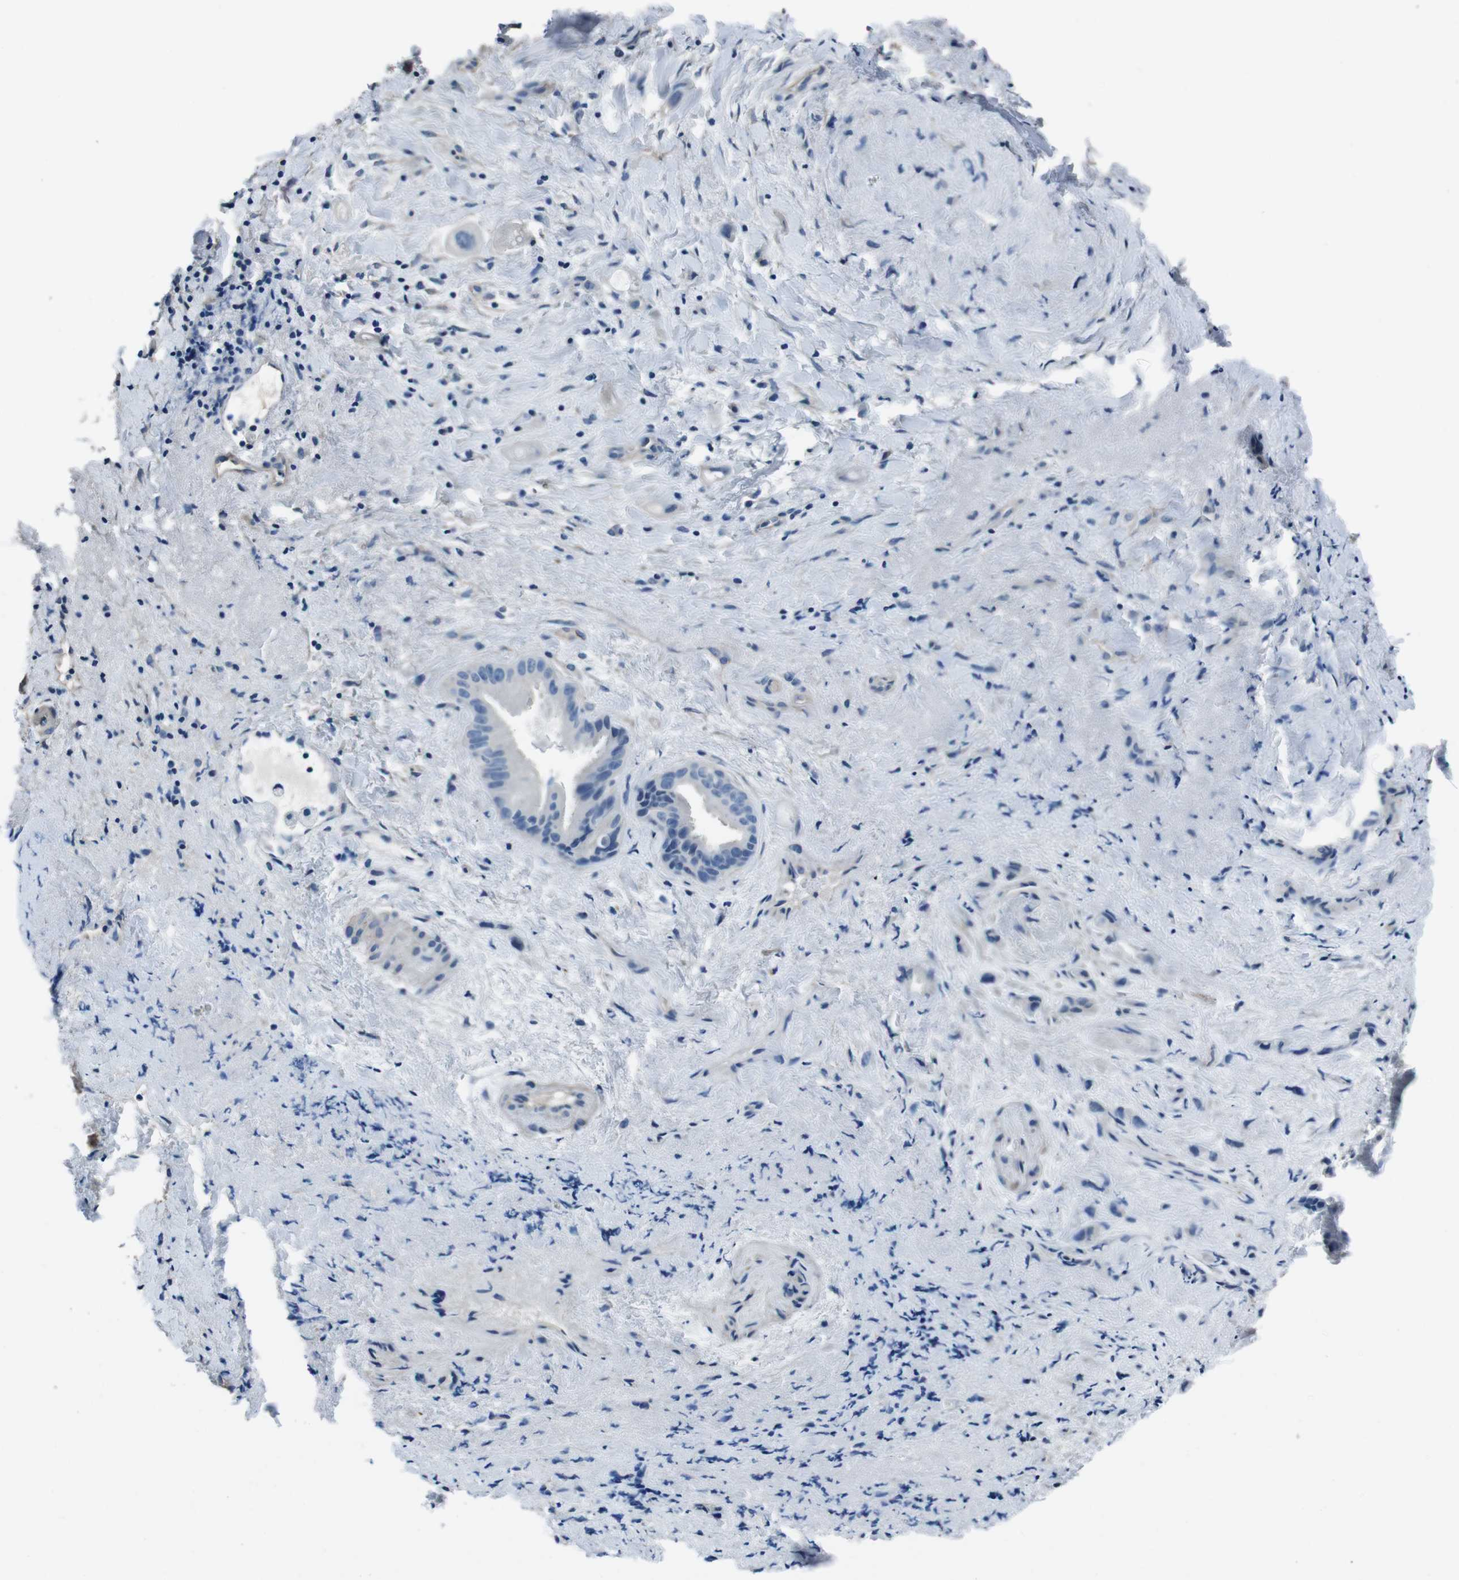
{"staining": {"intensity": "negative", "quantity": "none", "location": "none"}, "tissue": "liver cancer", "cell_type": "Tumor cells", "image_type": "cancer", "snomed": [{"axis": "morphology", "description": "Cholangiocarcinoma"}, {"axis": "topography", "description": "Liver"}], "caption": "An image of liver cancer stained for a protein shows no brown staining in tumor cells.", "gene": "CASQ1", "patient": {"sex": "female", "age": 65}}